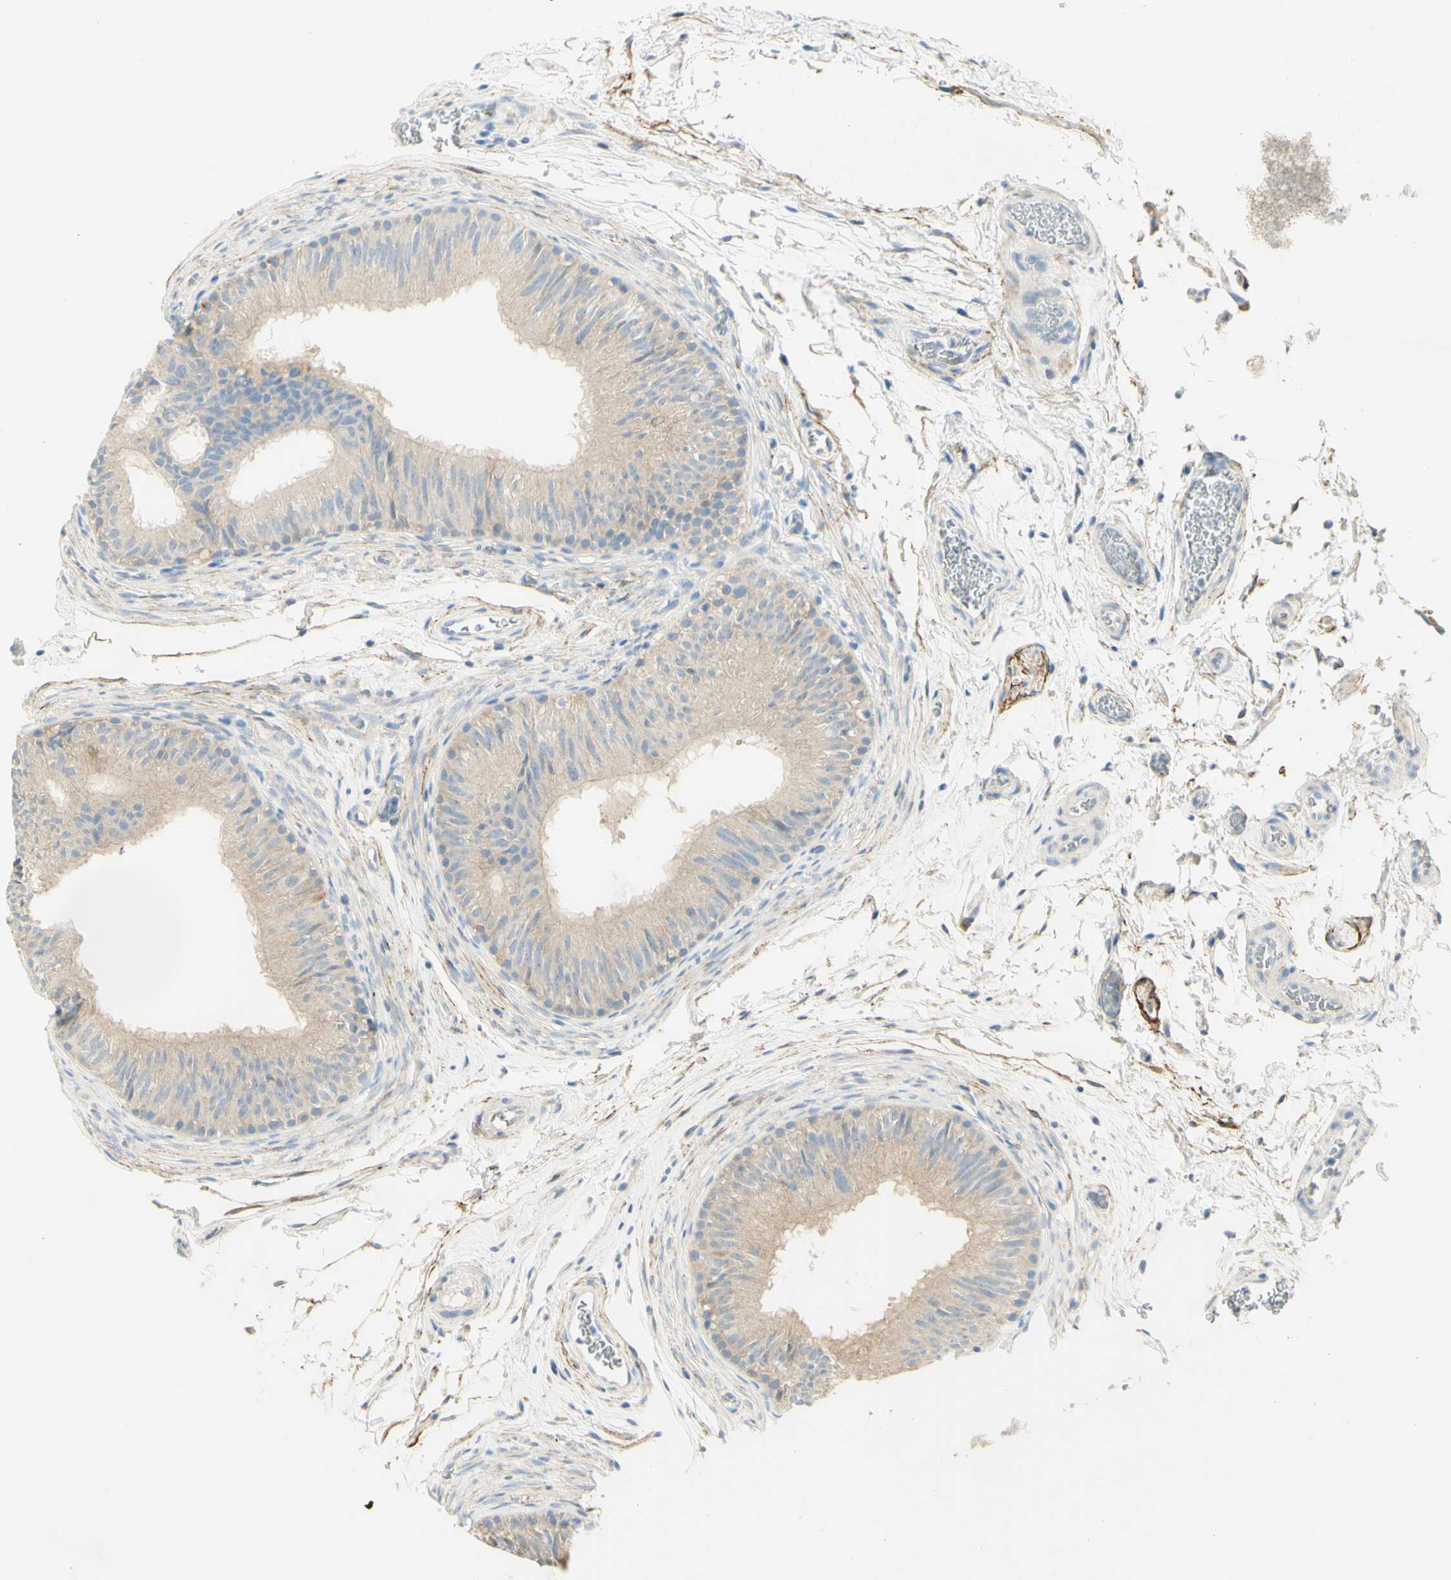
{"staining": {"intensity": "weak", "quantity": ">75%", "location": "cytoplasmic/membranous"}, "tissue": "epididymis", "cell_type": "Glandular cells", "image_type": "normal", "snomed": [{"axis": "morphology", "description": "Normal tissue, NOS"}, {"axis": "topography", "description": "Epididymis"}], "caption": "Immunohistochemistry micrograph of normal epididymis stained for a protein (brown), which demonstrates low levels of weak cytoplasmic/membranous expression in about >75% of glandular cells.", "gene": "GCNT3", "patient": {"sex": "male", "age": 36}}